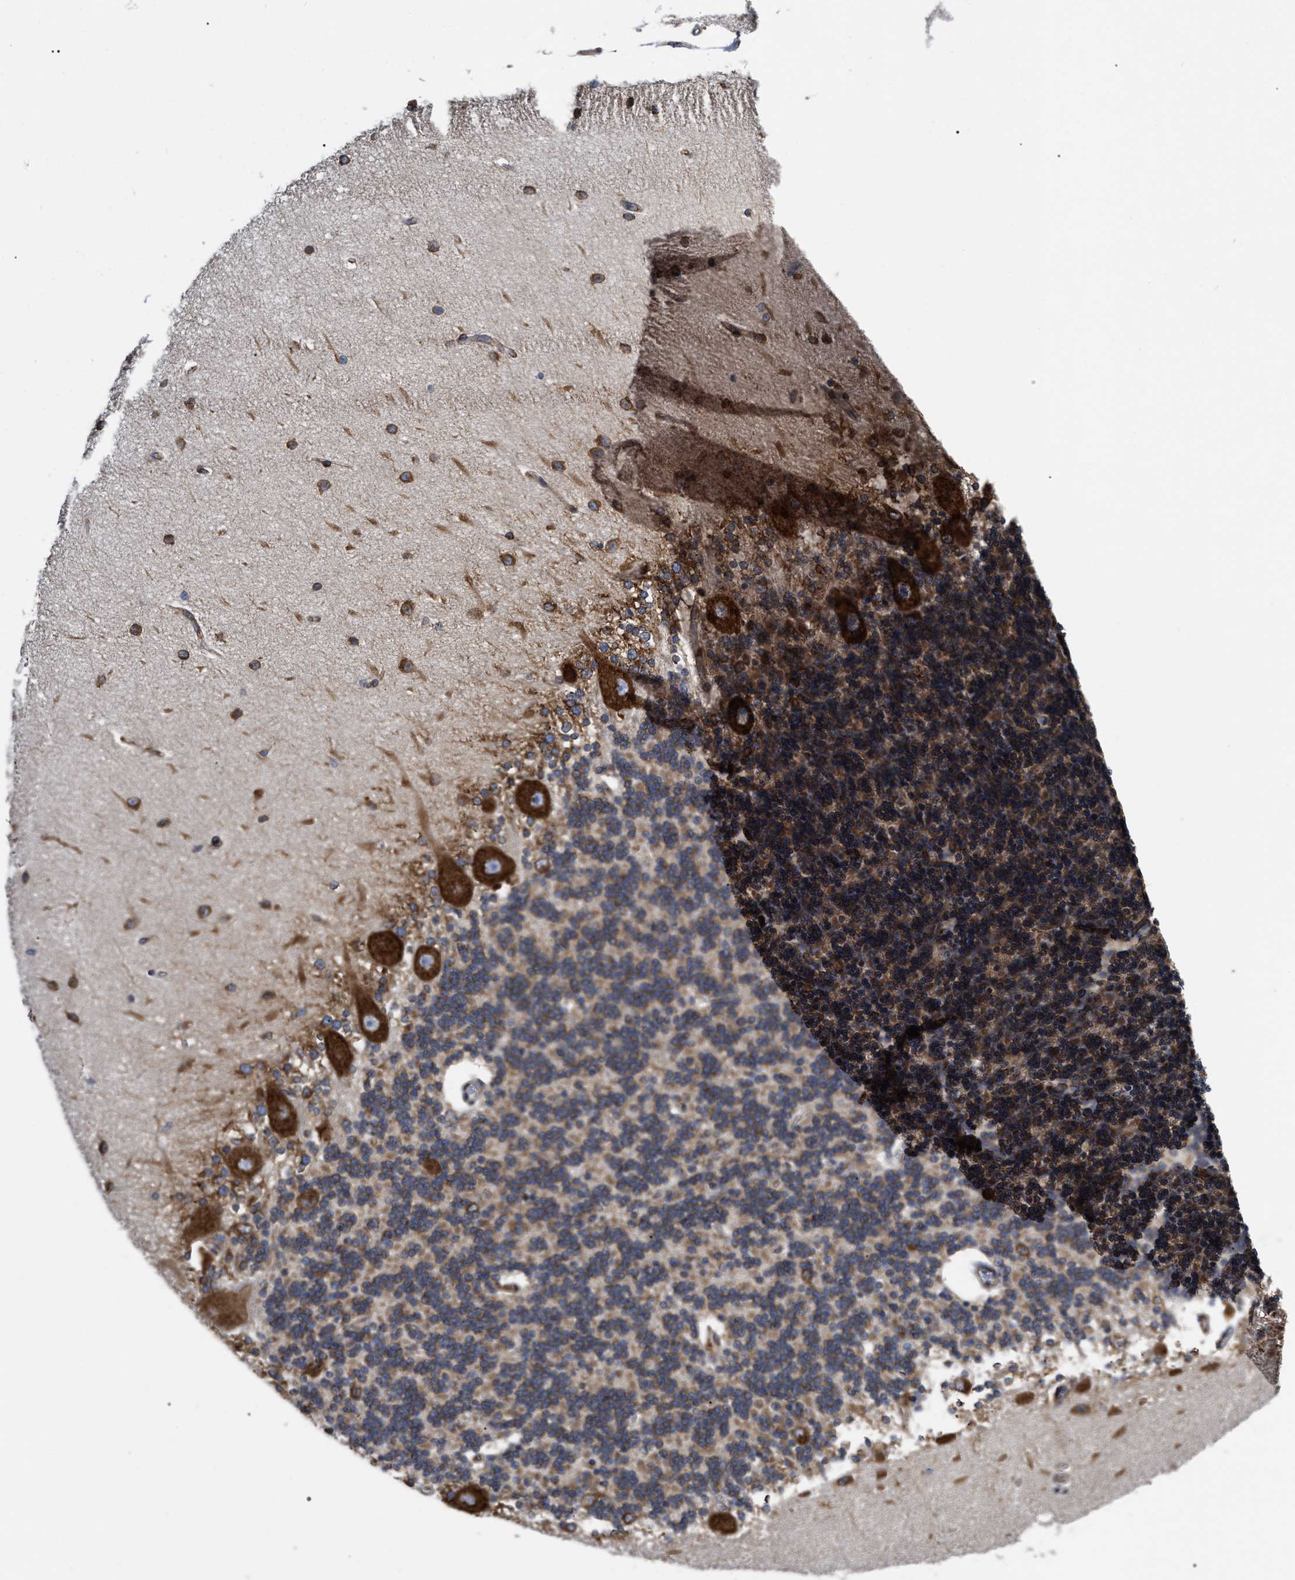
{"staining": {"intensity": "moderate", "quantity": "25%-75%", "location": "cytoplasmic/membranous"}, "tissue": "cerebellum", "cell_type": "Cells in granular layer", "image_type": "normal", "snomed": [{"axis": "morphology", "description": "Normal tissue, NOS"}, {"axis": "topography", "description": "Cerebellum"}], "caption": "Immunohistochemical staining of benign human cerebellum displays moderate cytoplasmic/membranous protein staining in approximately 25%-75% of cells in granular layer.", "gene": "FAM120A", "patient": {"sex": "female", "age": 54}}